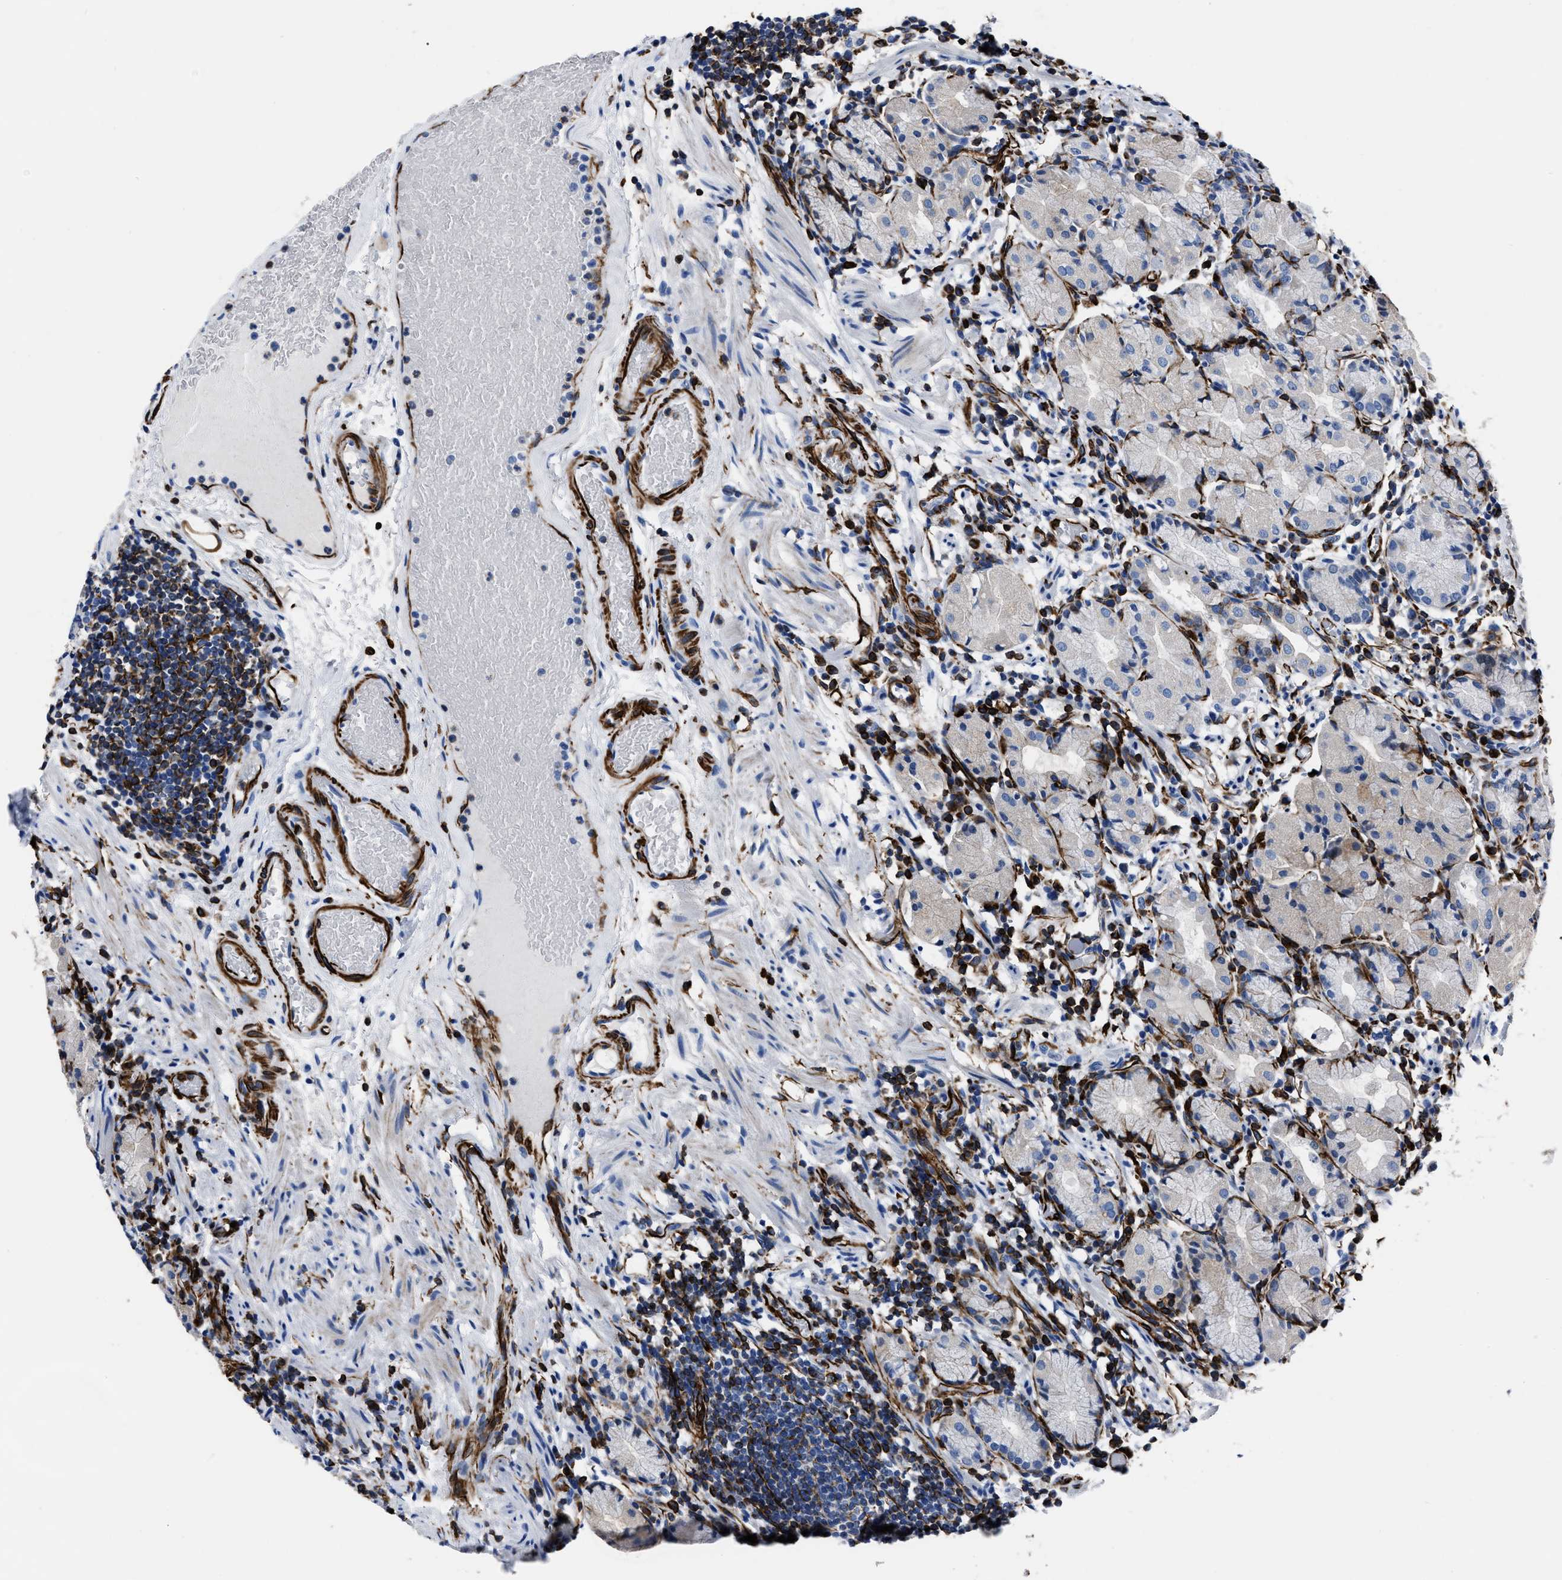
{"staining": {"intensity": "moderate", "quantity": "25%-75%", "location": "cytoplasmic/membranous"}, "tissue": "stomach", "cell_type": "Glandular cells", "image_type": "normal", "snomed": [{"axis": "morphology", "description": "Normal tissue, NOS"}, {"axis": "topography", "description": "Stomach"}, {"axis": "topography", "description": "Stomach, lower"}], "caption": "This photomicrograph exhibits immunohistochemistry staining of normal stomach, with medium moderate cytoplasmic/membranous positivity in approximately 25%-75% of glandular cells.", "gene": "OR10G3", "patient": {"sex": "female", "age": 75}}